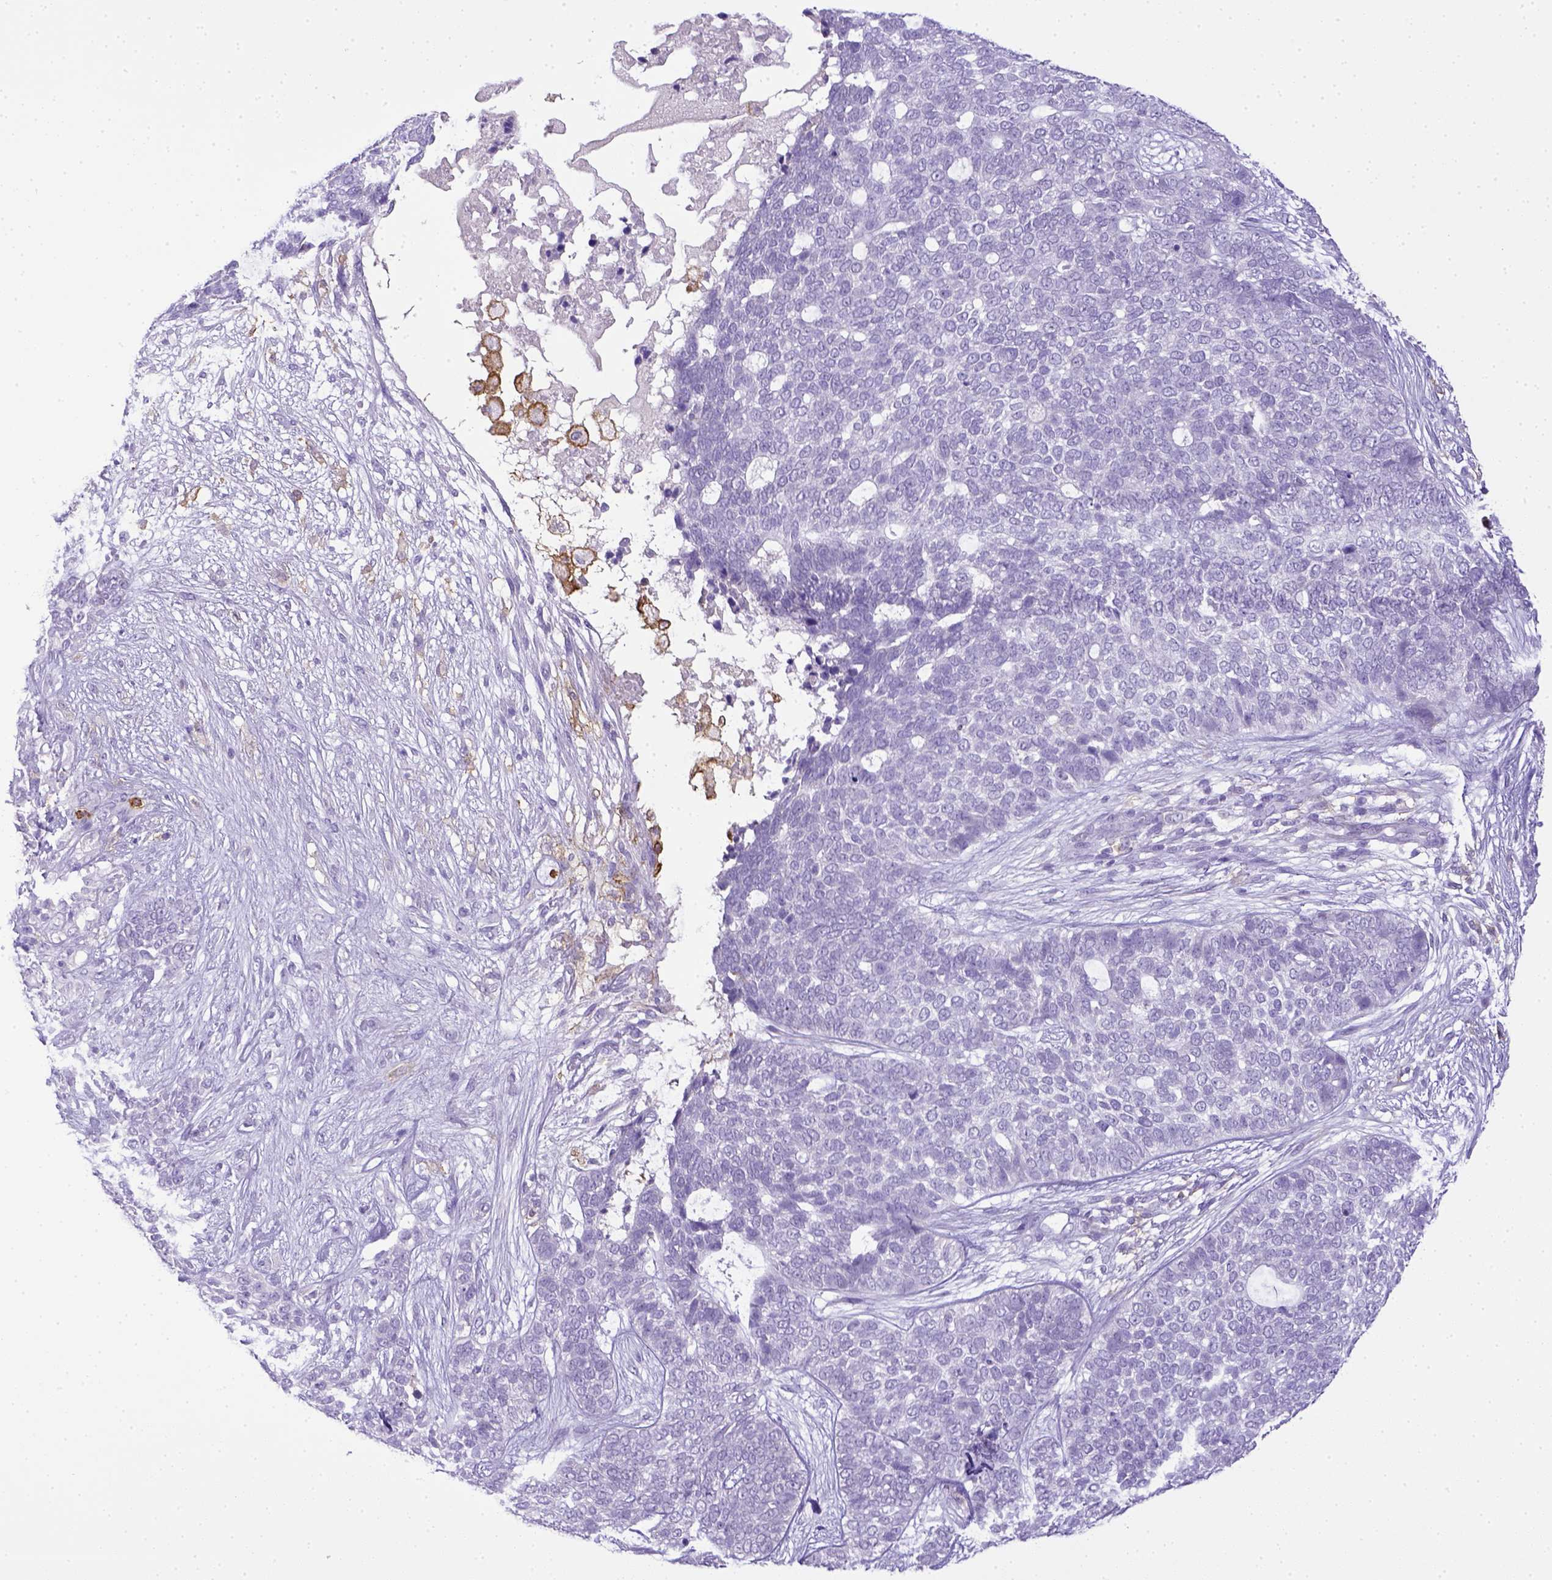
{"staining": {"intensity": "negative", "quantity": "none", "location": "none"}, "tissue": "skin cancer", "cell_type": "Tumor cells", "image_type": "cancer", "snomed": [{"axis": "morphology", "description": "Basal cell carcinoma"}, {"axis": "topography", "description": "Skin"}], "caption": "An image of human basal cell carcinoma (skin) is negative for staining in tumor cells. (Brightfield microscopy of DAB (3,3'-diaminobenzidine) immunohistochemistry (IHC) at high magnification).", "gene": "ITGAM", "patient": {"sex": "female", "age": 69}}